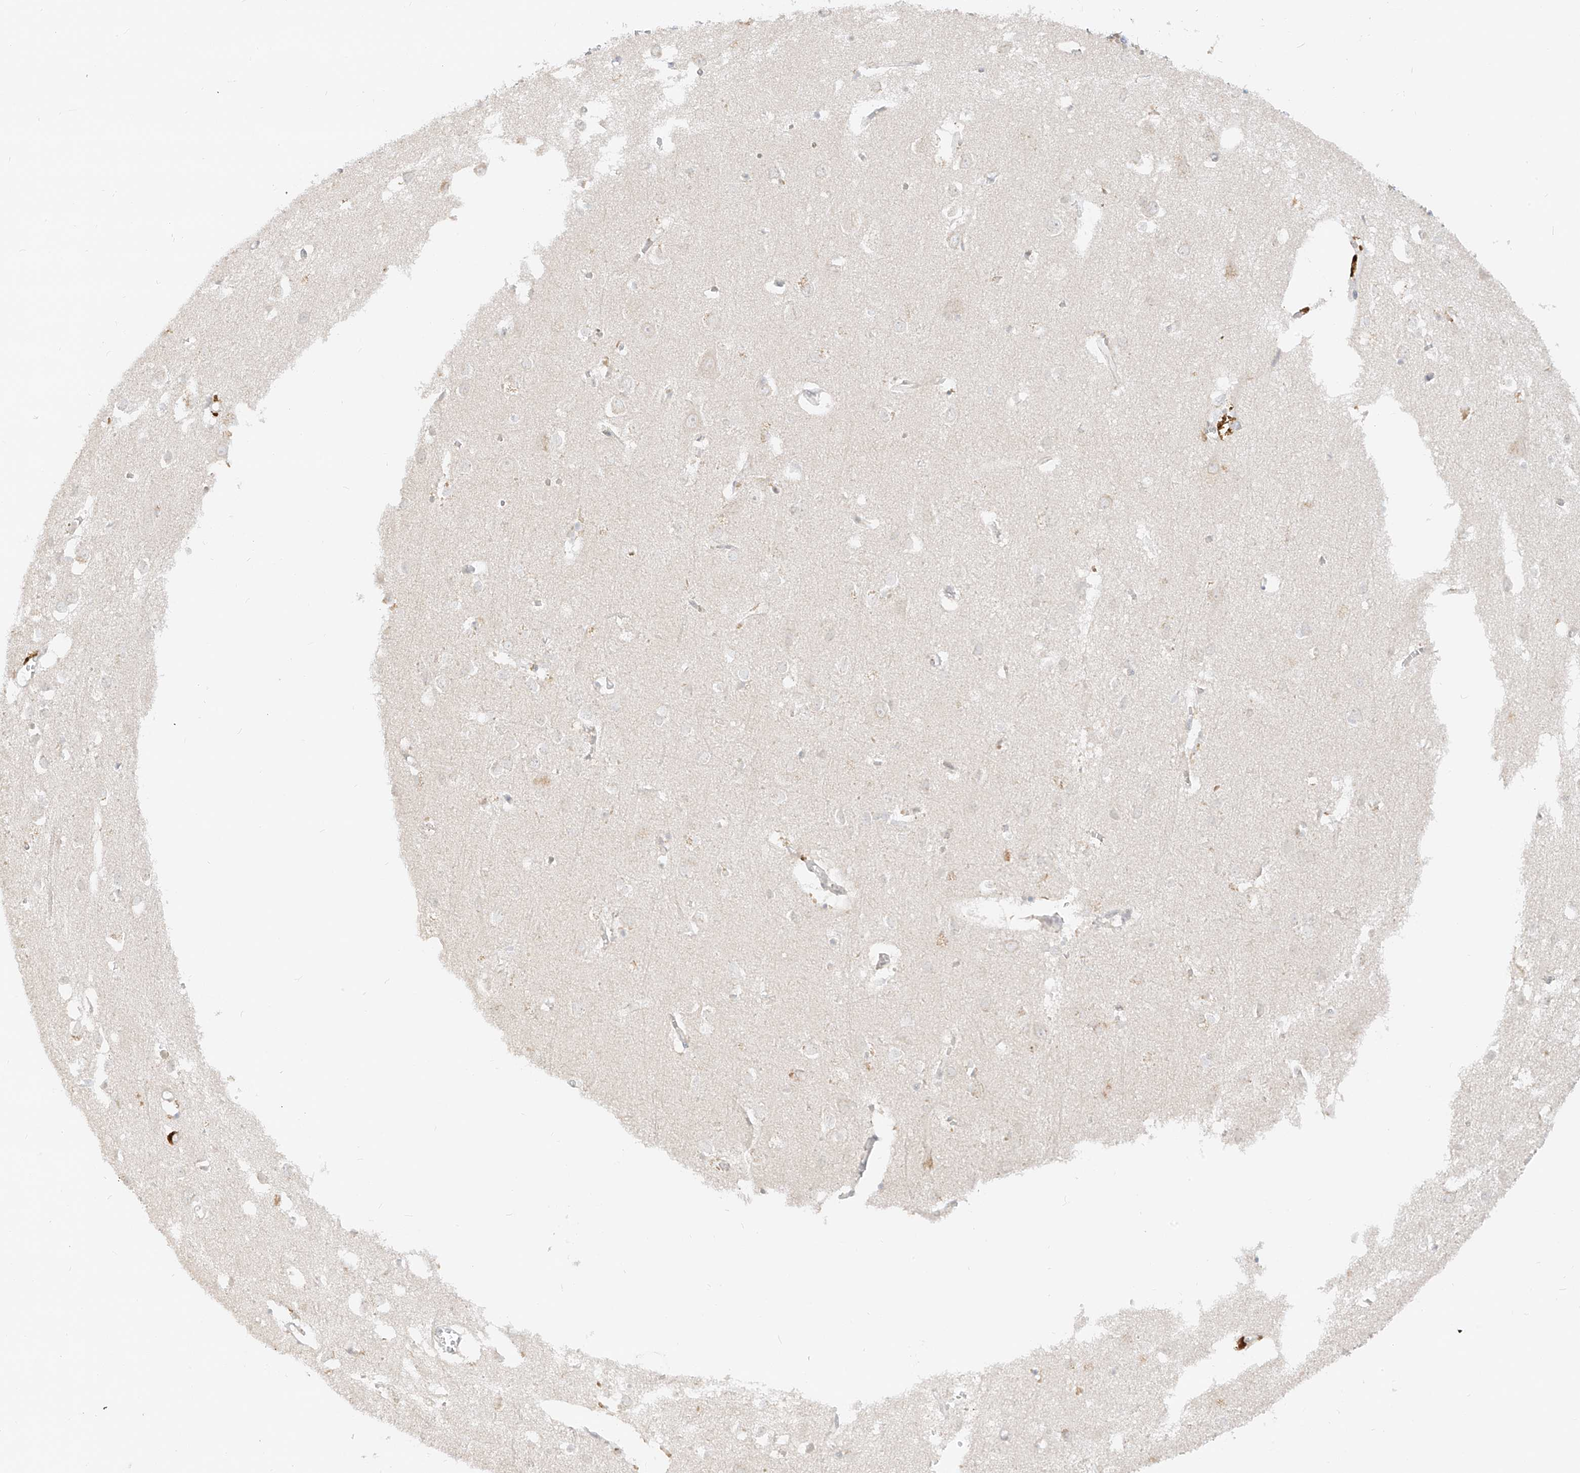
{"staining": {"intensity": "negative", "quantity": "none", "location": "none"}, "tissue": "cerebral cortex", "cell_type": "Endothelial cells", "image_type": "normal", "snomed": [{"axis": "morphology", "description": "Normal tissue, NOS"}, {"axis": "topography", "description": "Cerebral cortex"}], "caption": "High power microscopy image of an immunohistochemistry (IHC) histopathology image of normal cerebral cortex, revealing no significant expression in endothelial cells. The staining is performed using DAB (3,3'-diaminobenzidine) brown chromogen with nuclei counter-stained in using hematoxylin.", "gene": "LIPT1", "patient": {"sex": "female", "age": 64}}